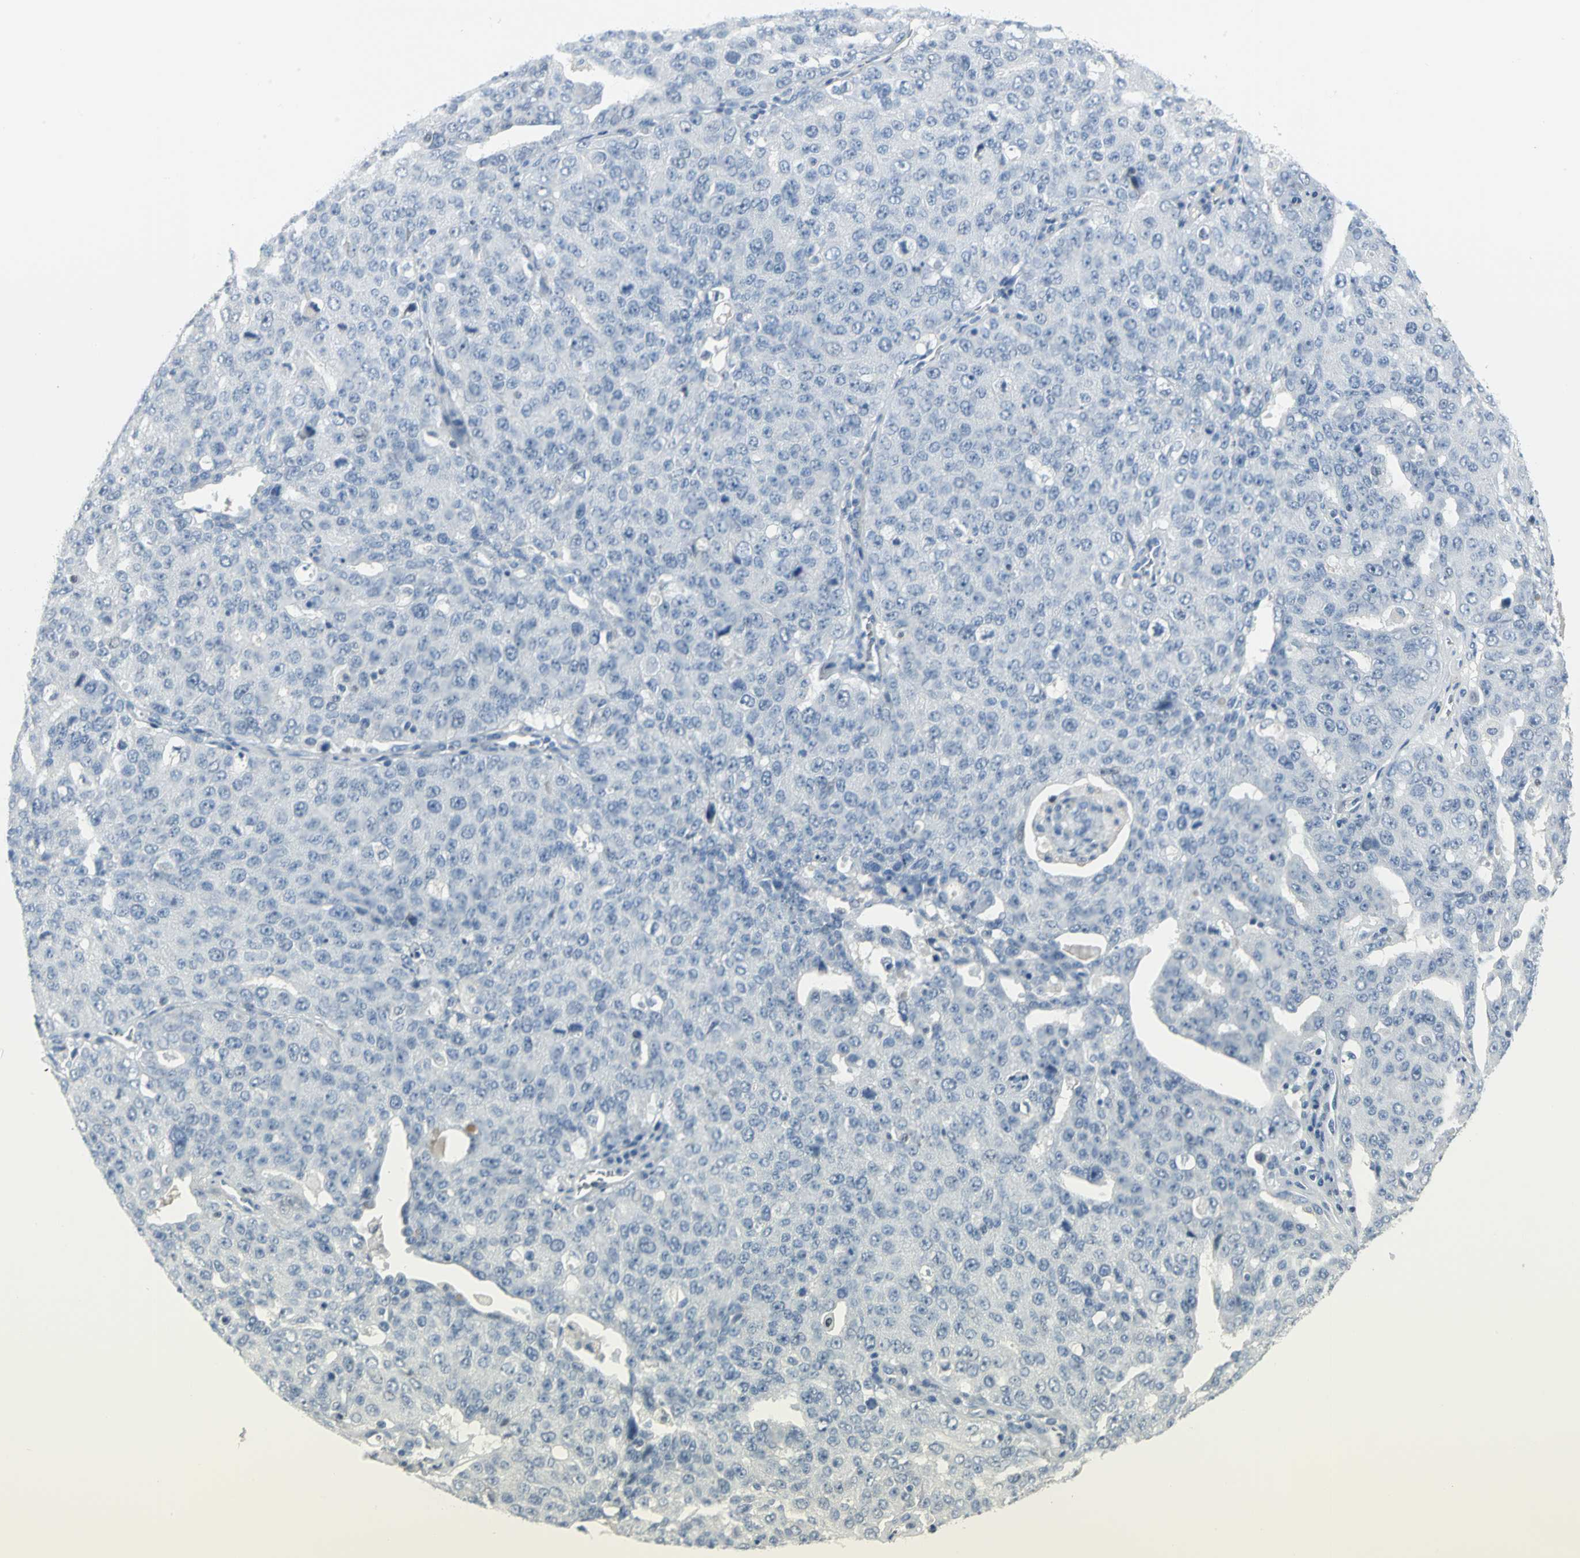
{"staining": {"intensity": "negative", "quantity": "none", "location": "none"}, "tissue": "ovarian cancer", "cell_type": "Tumor cells", "image_type": "cancer", "snomed": [{"axis": "morphology", "description": "Carcinoma, endometroid"}, {"axis": "topography", "description": "Ovary"}], "caption": "There is no significant staining in tumor cells of endometroid carcinoma (ovarian).", "gene": "MCM3", "patient": {"sex": "female", "age": 62}}